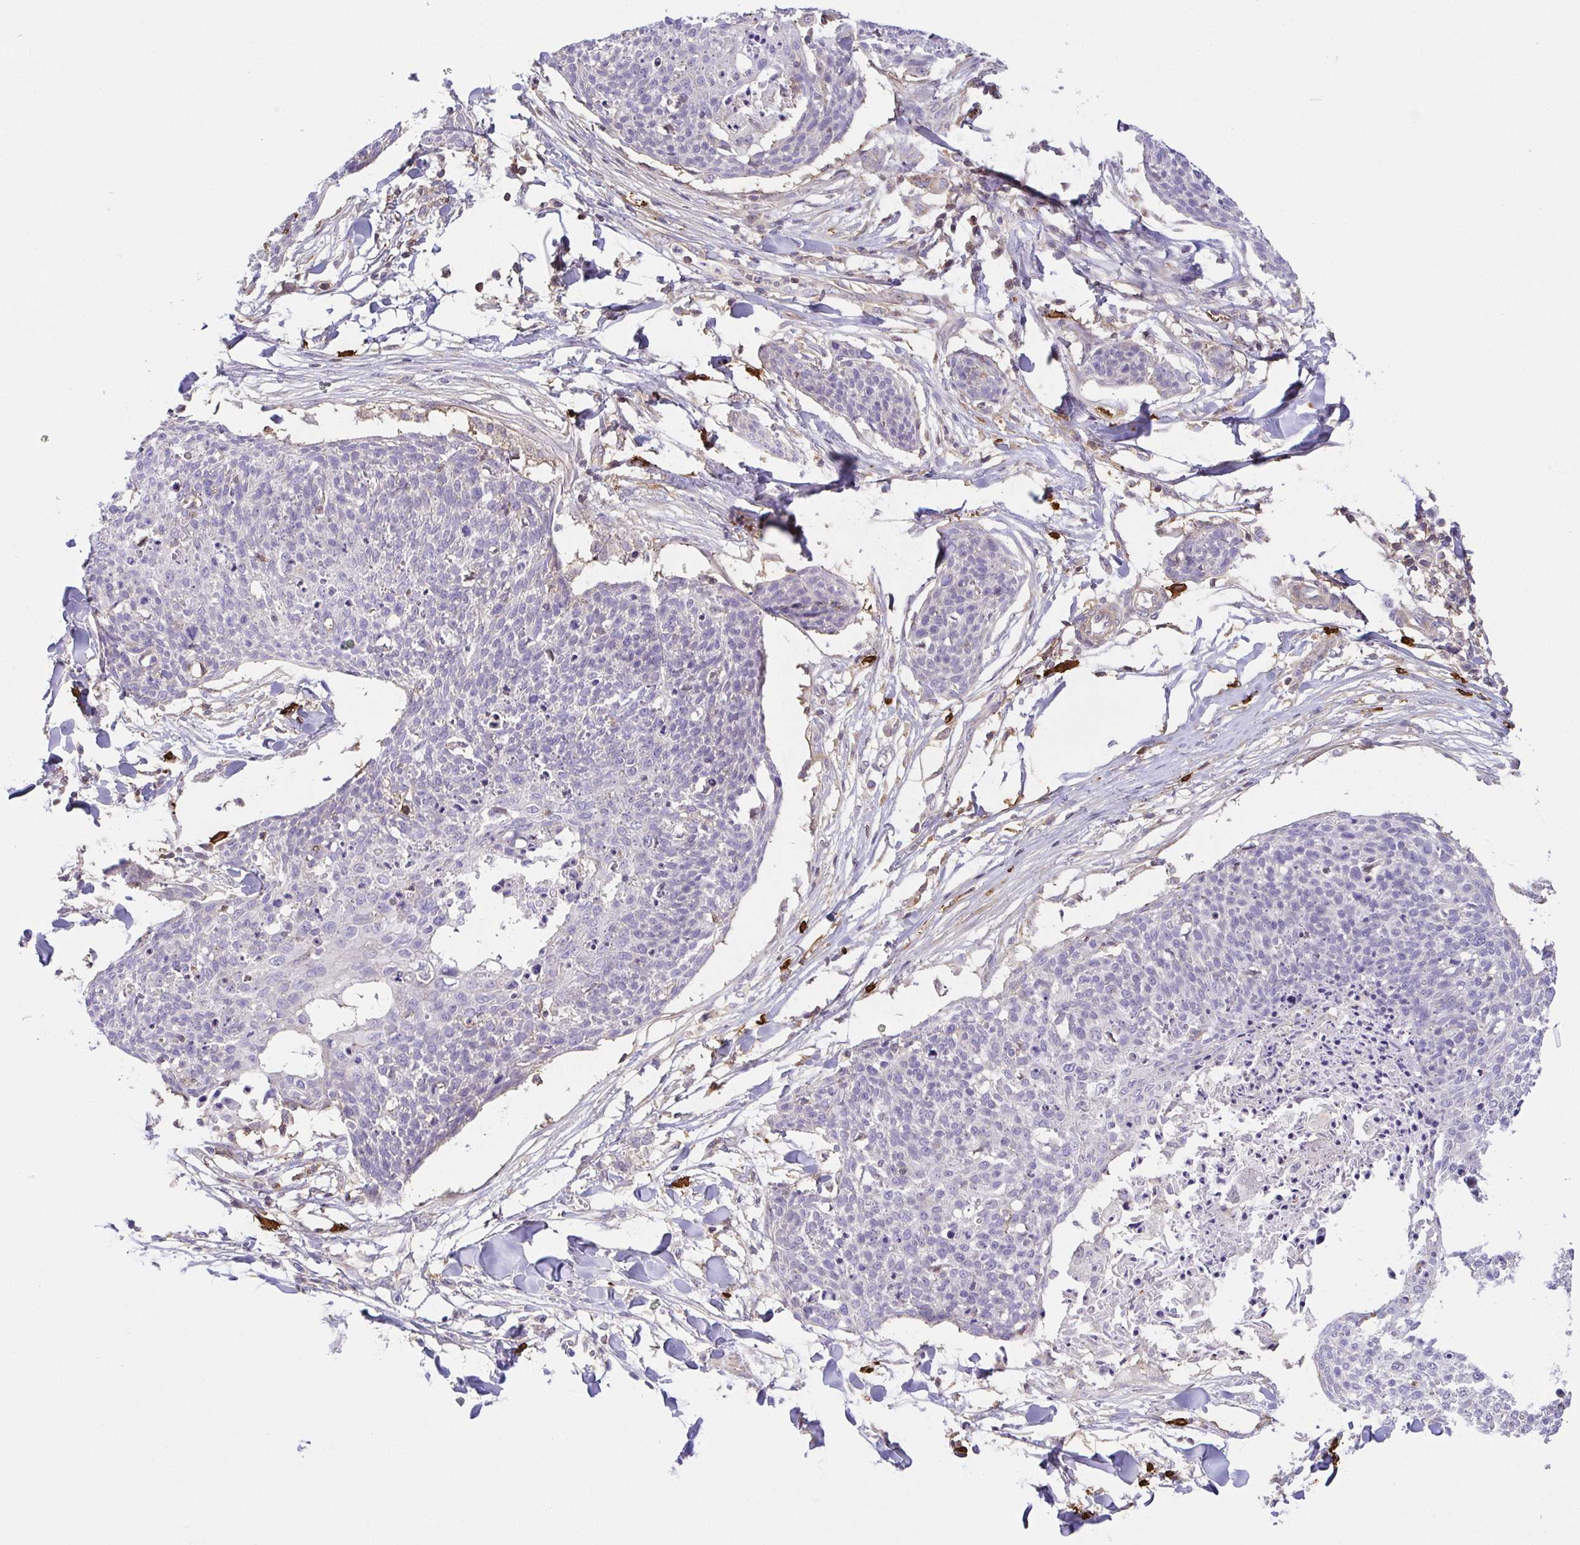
{"staining": {"intensity": "negative", "quantity": "none", "location": "none"}, "tissue": "skin cancer", "cell_type": "Tumor cells", "image_type": "cancer", "snomed": [{"axis": "morphology", "description": "Squamous cell carcinoma, NOS"}, {"axis": "topography", "description": "Skin"}, {"axis": "topography", "description": "Vulva"}], "caption": "Histopathology image shows no significant protein expression in tumor cells of skin squamous cell carcinoma.", "gene": "PREPL", "patient": {"sex": "female", "age": 75}}